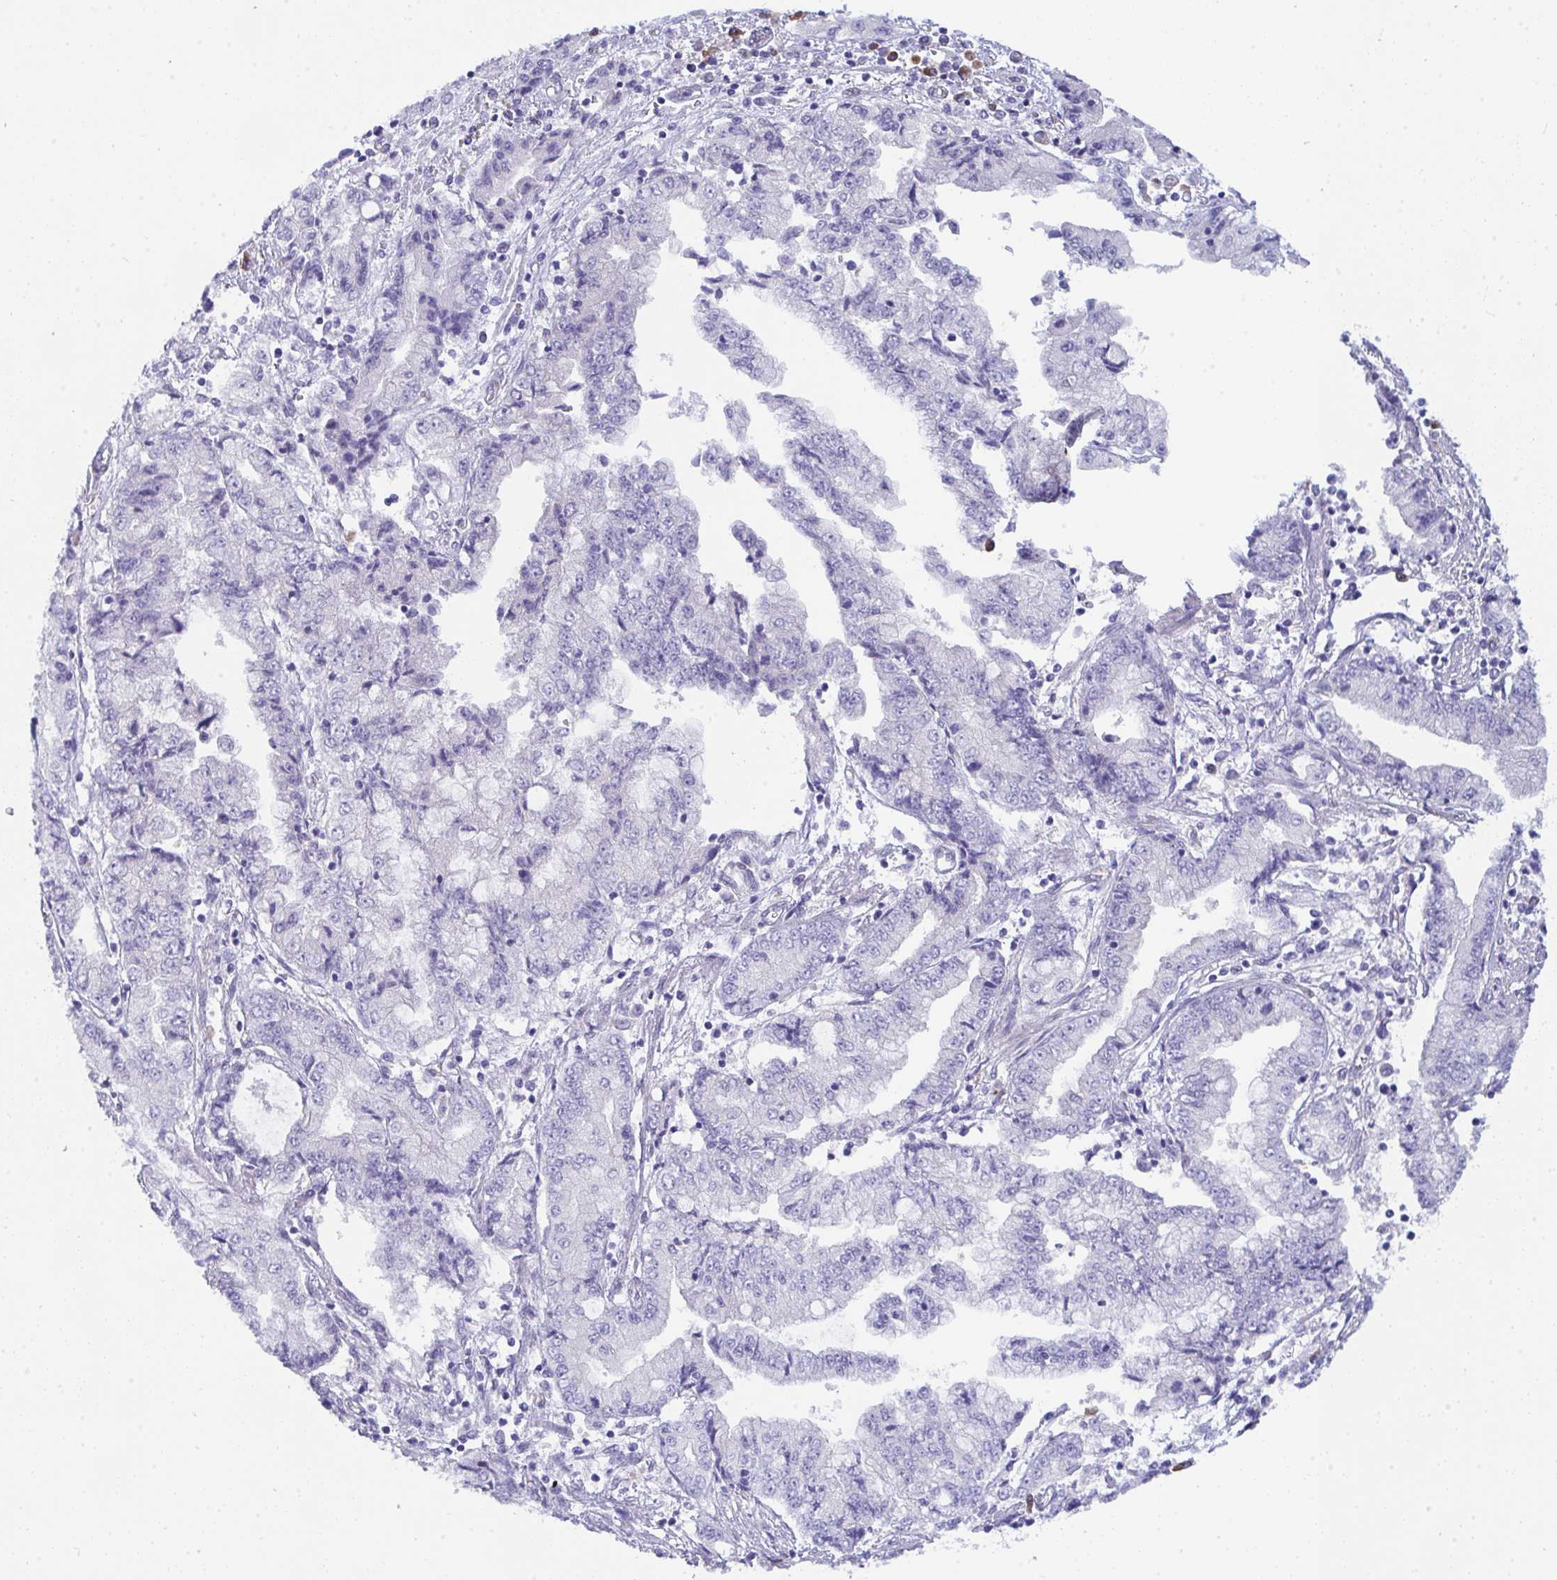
{"staining": {"intensity": "negative", "quantity": "none", "location": "none"}, "tissue": "stomach cancer", "cell_type": "Tumor cells", "image_type": "cancer", "snomed": [{"axis": "morphology", "description": "Adenocarcinoma, NOS"}, {"axis": "topography", "description": "Stomach, upper"}], "caption": "IHC image of human stomach adenocarcinoma stained for a protein (brown), which exhibits no expression in tumor cells. (DAB (3,3'-diaminobenzidine) IHC with hematoxylin counter stain).", "gene": "GAB1", "patient": {"sex": "female", "age": 74}}